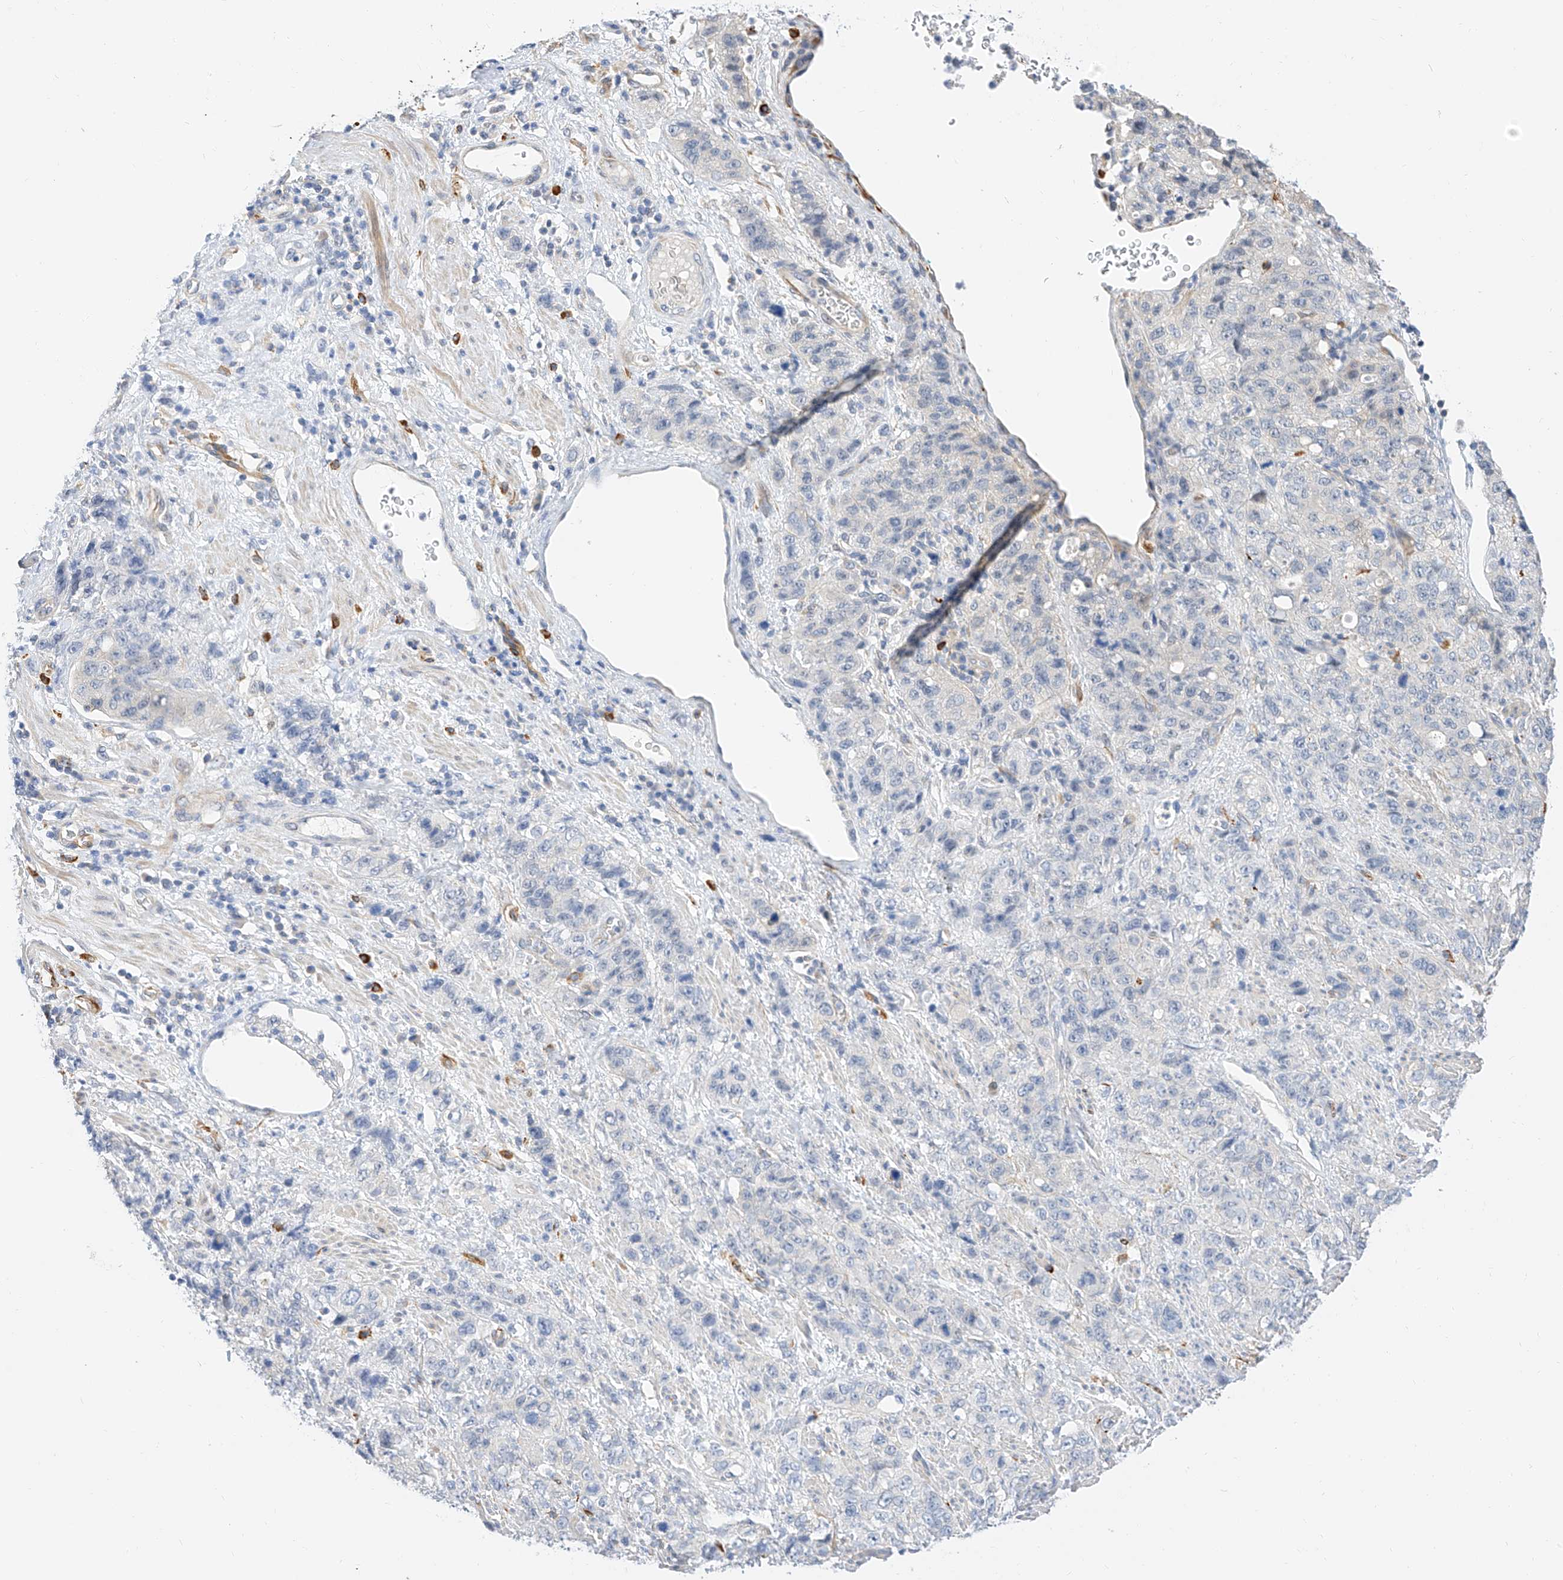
{"staining": {"intensity": "negative", "quantity": "none", "location": "none"}, "tissue": "stomach cancer", "cell_type": "Tumor cells", "image_type": "cancer", "snomed": [{"axis": "morphology", "description": "Adenocarcinoma, NOS"}, {"axis": "topography", "description": "Stomach"}], "caption": "Immunohistochemical staining of stomach cancer displays no significant staining in tumor cells.", "gene": "CDCP2", "patient": {"sex": "male", "age": 48}}